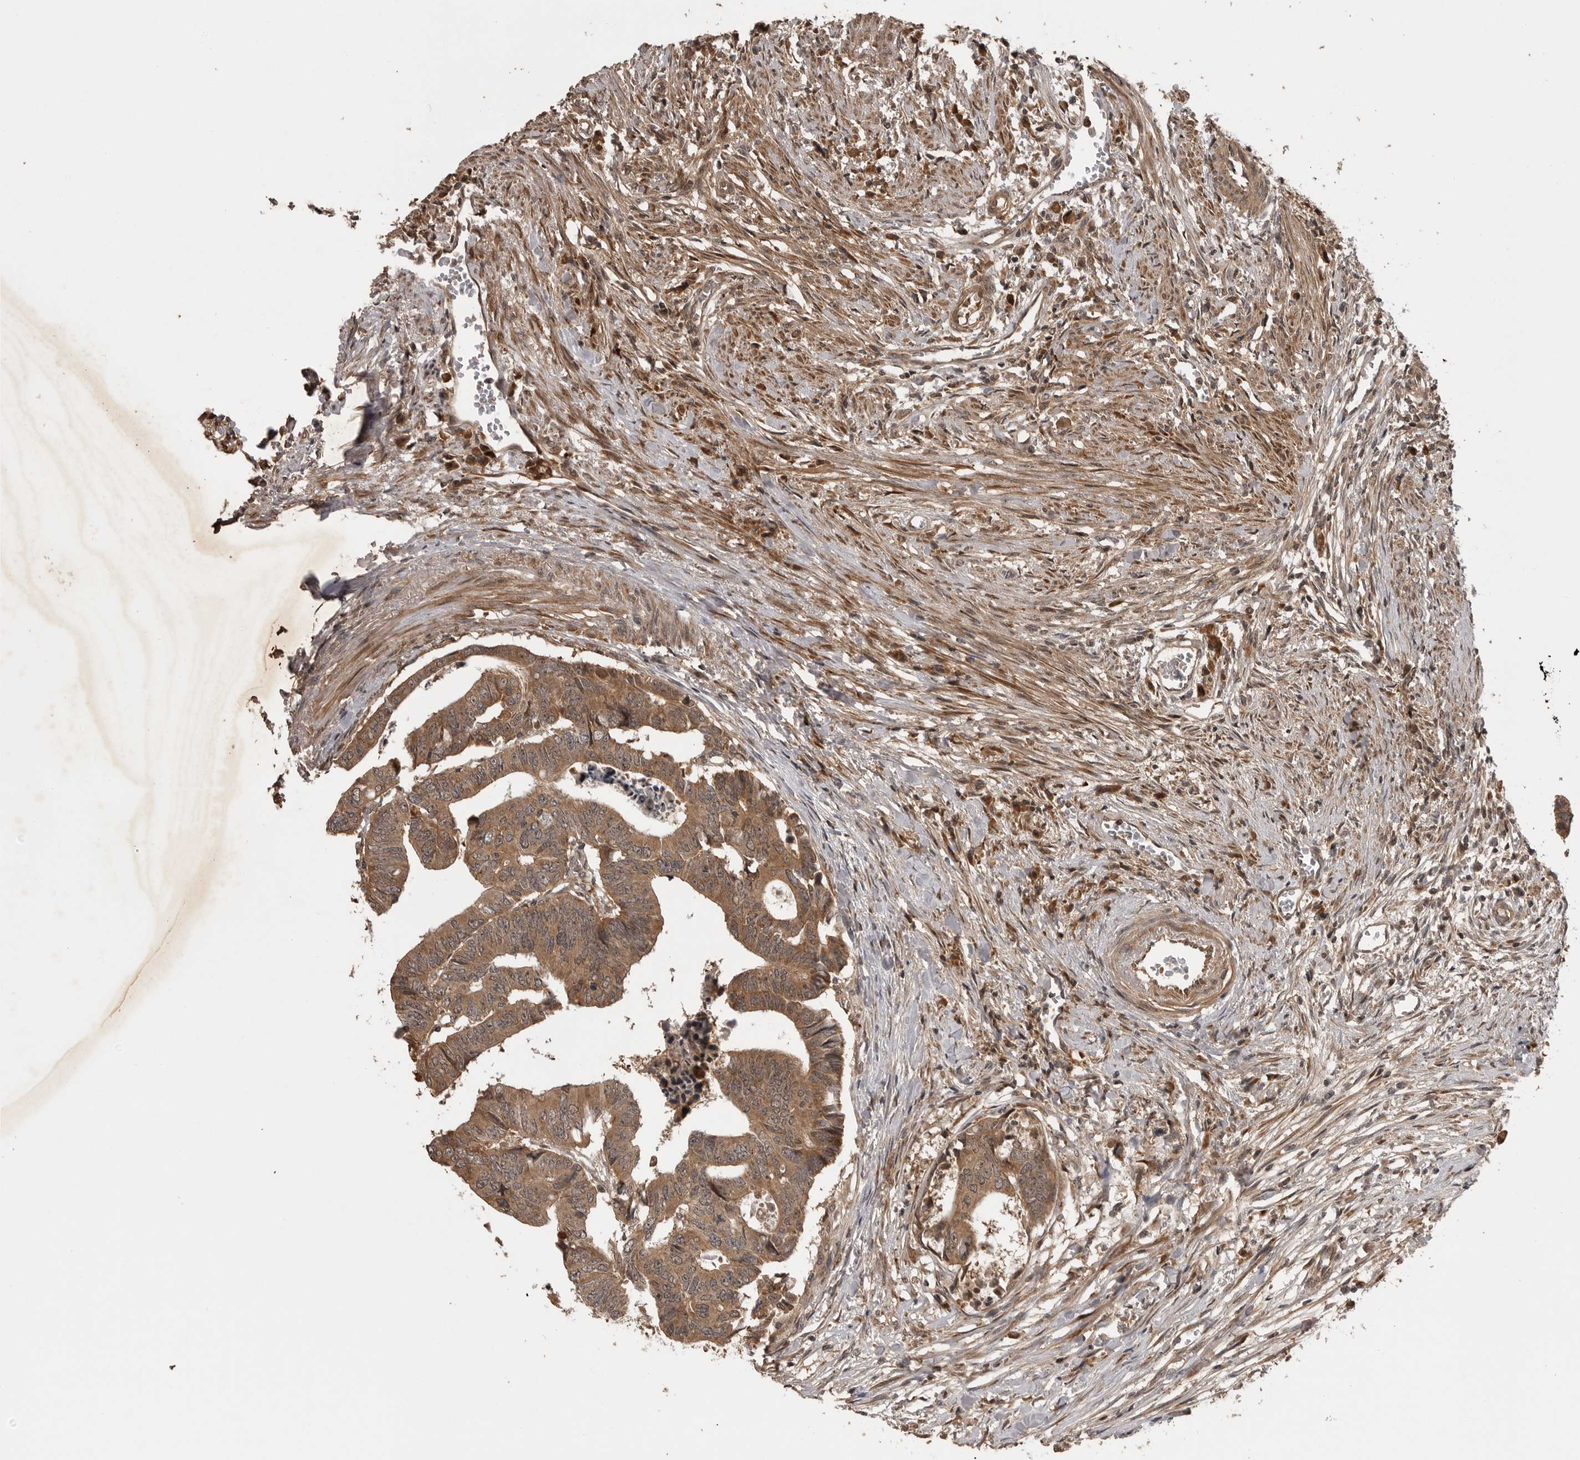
{"staining": {"intensity": "moderate", "quantity": ">75%", "location": "cytoplasmic/membranous,nuclear"}, "tissue": "colorectal cancer", "cell_type": "Tumor cells", "image_type": "cancer", "snomed": [{"axis": "morphology", "description": "Adenocarcinoma, NOS"}, {"axis": "topography", "description": "Rectum"}], "caption": "Protein staining by immunohistochemistry (IHC) demonstrates moderate cytoplasmic/membranous and nuclear staining in approximately >75% of tumor cells in colorectal cancer.", "gene": "AKAP7", "patient": {"sex": "female", "age": 65}}